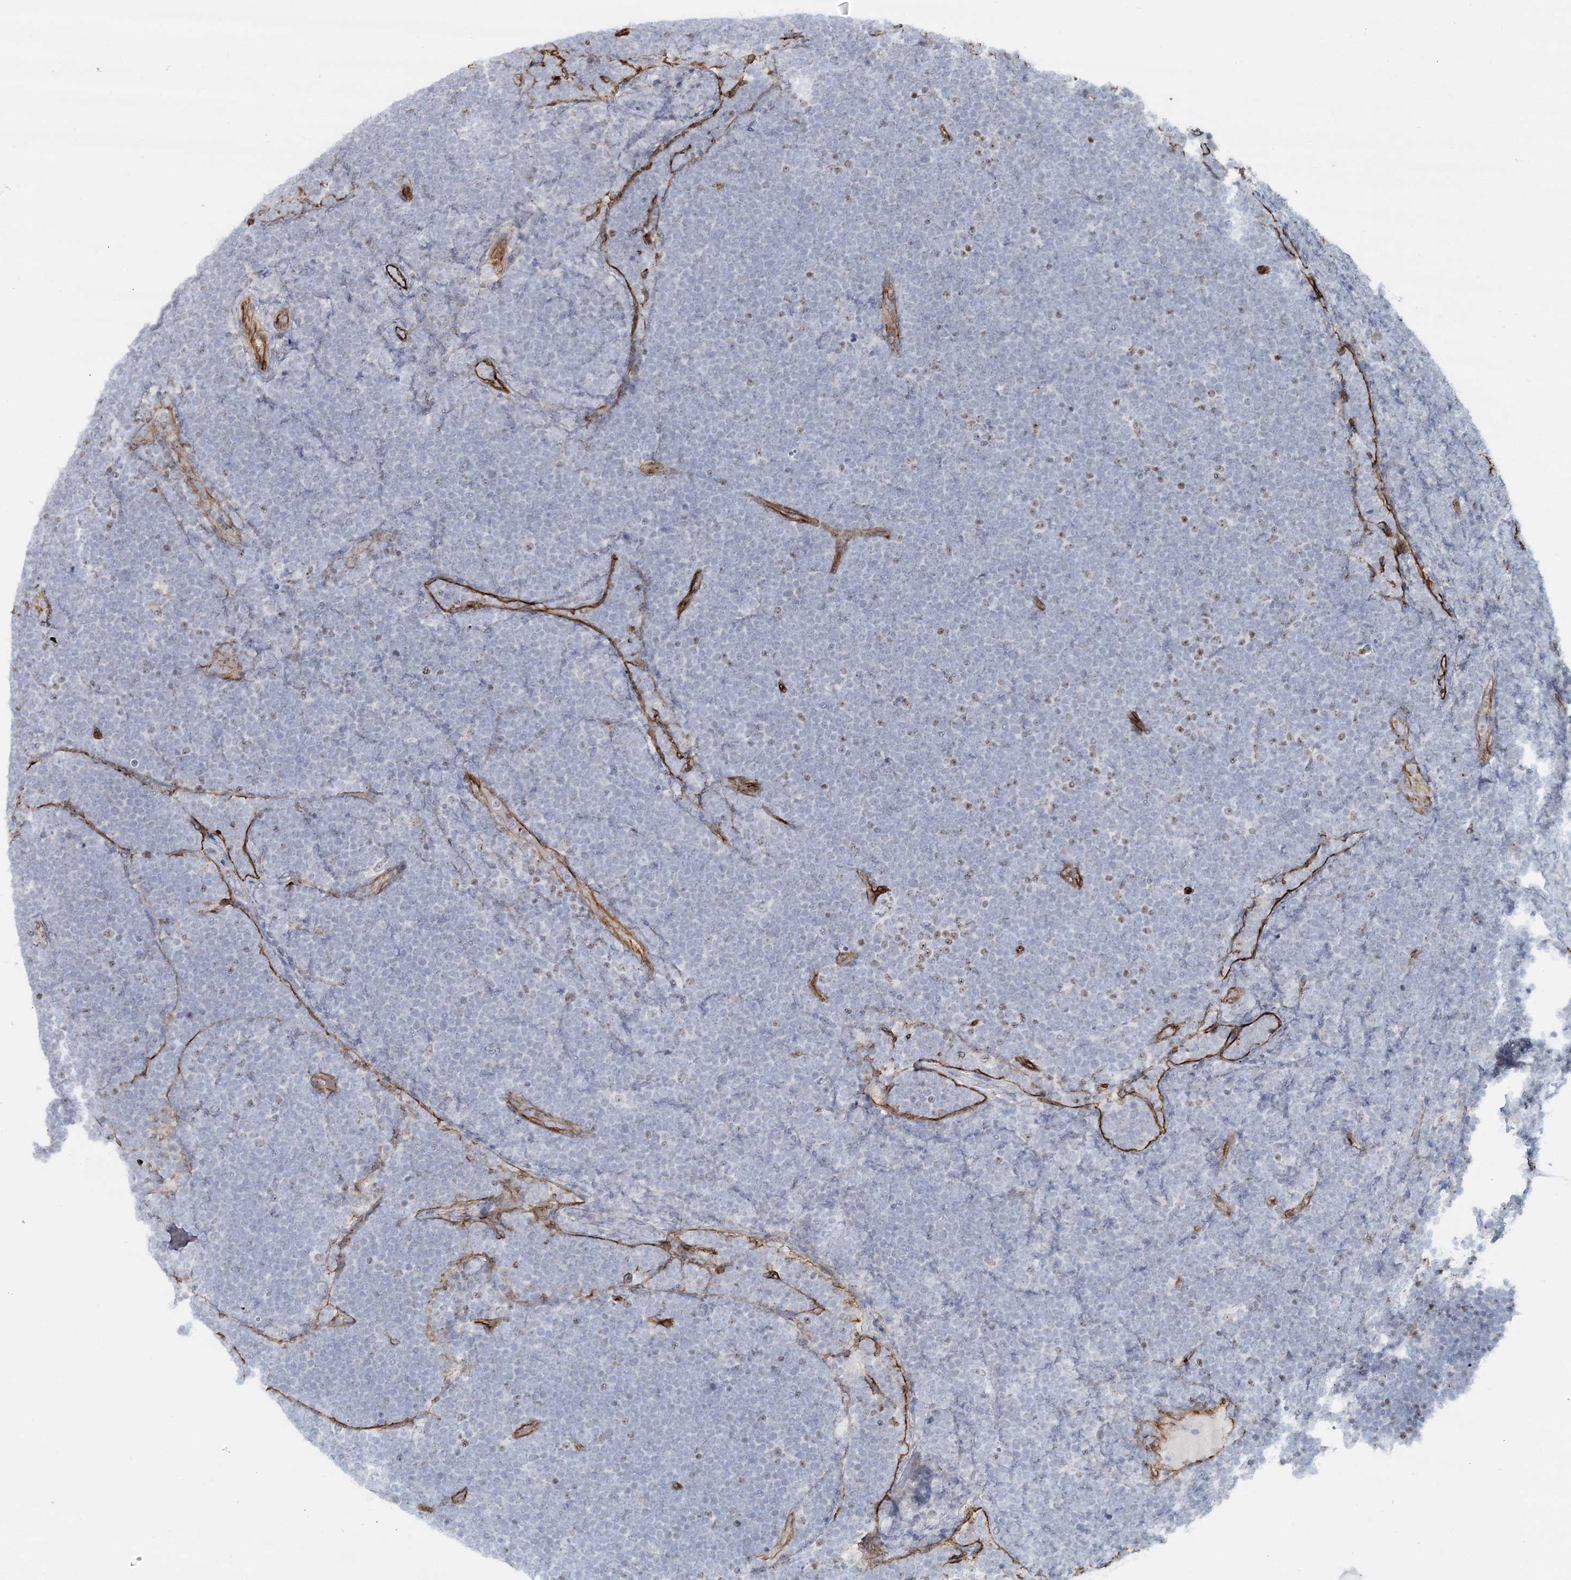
{"staining": {"intensity": "negative", "quantity": "none", "location": "none"}, "tissue": "lymphoma", "cell_type": "Tumor cells", "image_type": "cancer", "snomed": [{"axis": "morphology", "description": "Malignant lymphoma, non-Hodgkin's type, High grade"}, {"axis": "topography", "description": "Lymph node"}], "caption": "Immunohistochemistry of lymphoma displays no positivity in tumor cells.", "gene": "ZFYVE28", "patient": {"sex": "male", "age": 13}}